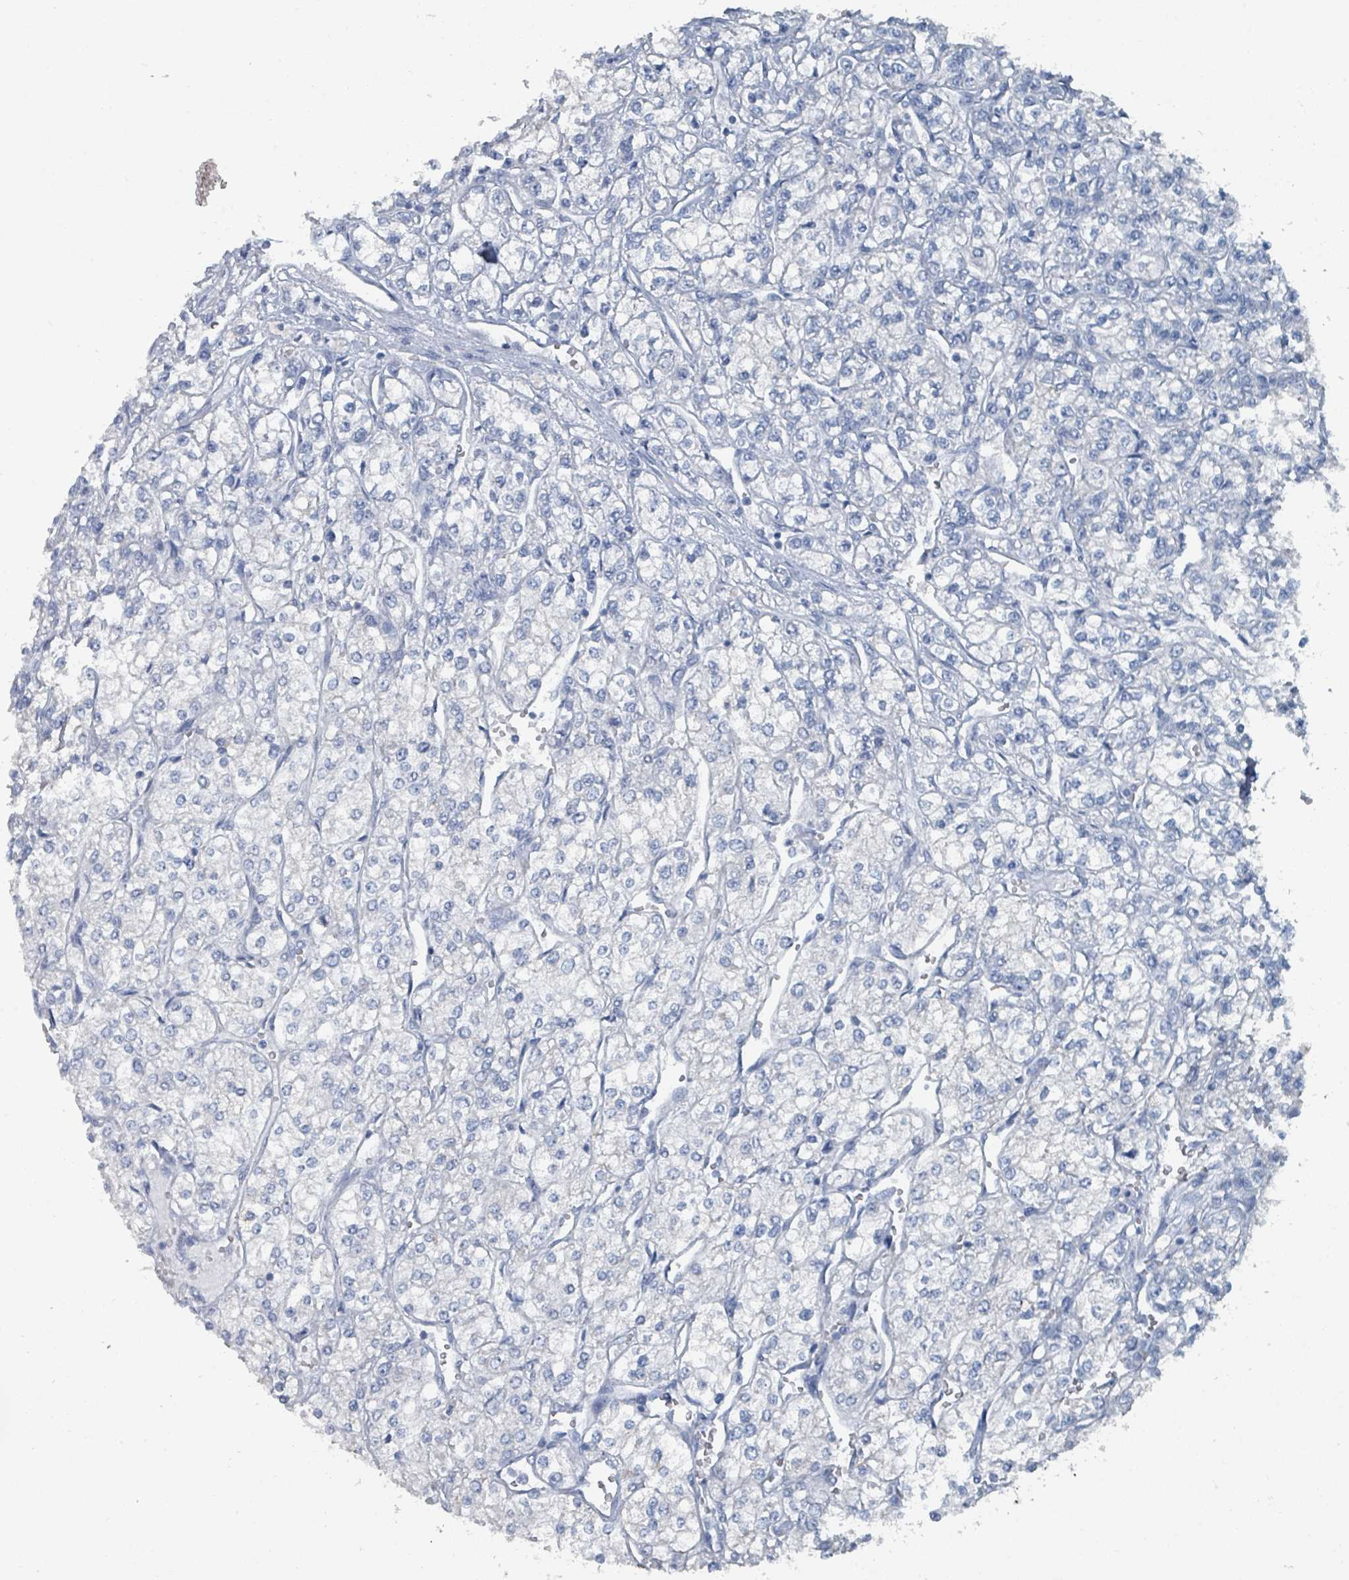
{"staining": {"intensity": "negative", "quantity": "none", "location": "none"}, "tissue": "renal cancer", "cell_type": "Tumor cells", "image_type": "cancer", "snomed": [{"axis": "morphology", "description": "Adenocarcinoma, NOS"}, {"axis": "topography", "description": "Kidney"}], "caption": "Immunohistochemistry histopathology image of neoplastic tissue: human renal cancer (adenocarcinoma) stained with DAB exhibits no significant protein expression in tumor cells. (Brightfield microscopy of DAB immunohistochemistry (IHC) at high magnification).", "gene": "GAMT", "patient": {"sex": "male", "age": 80}}